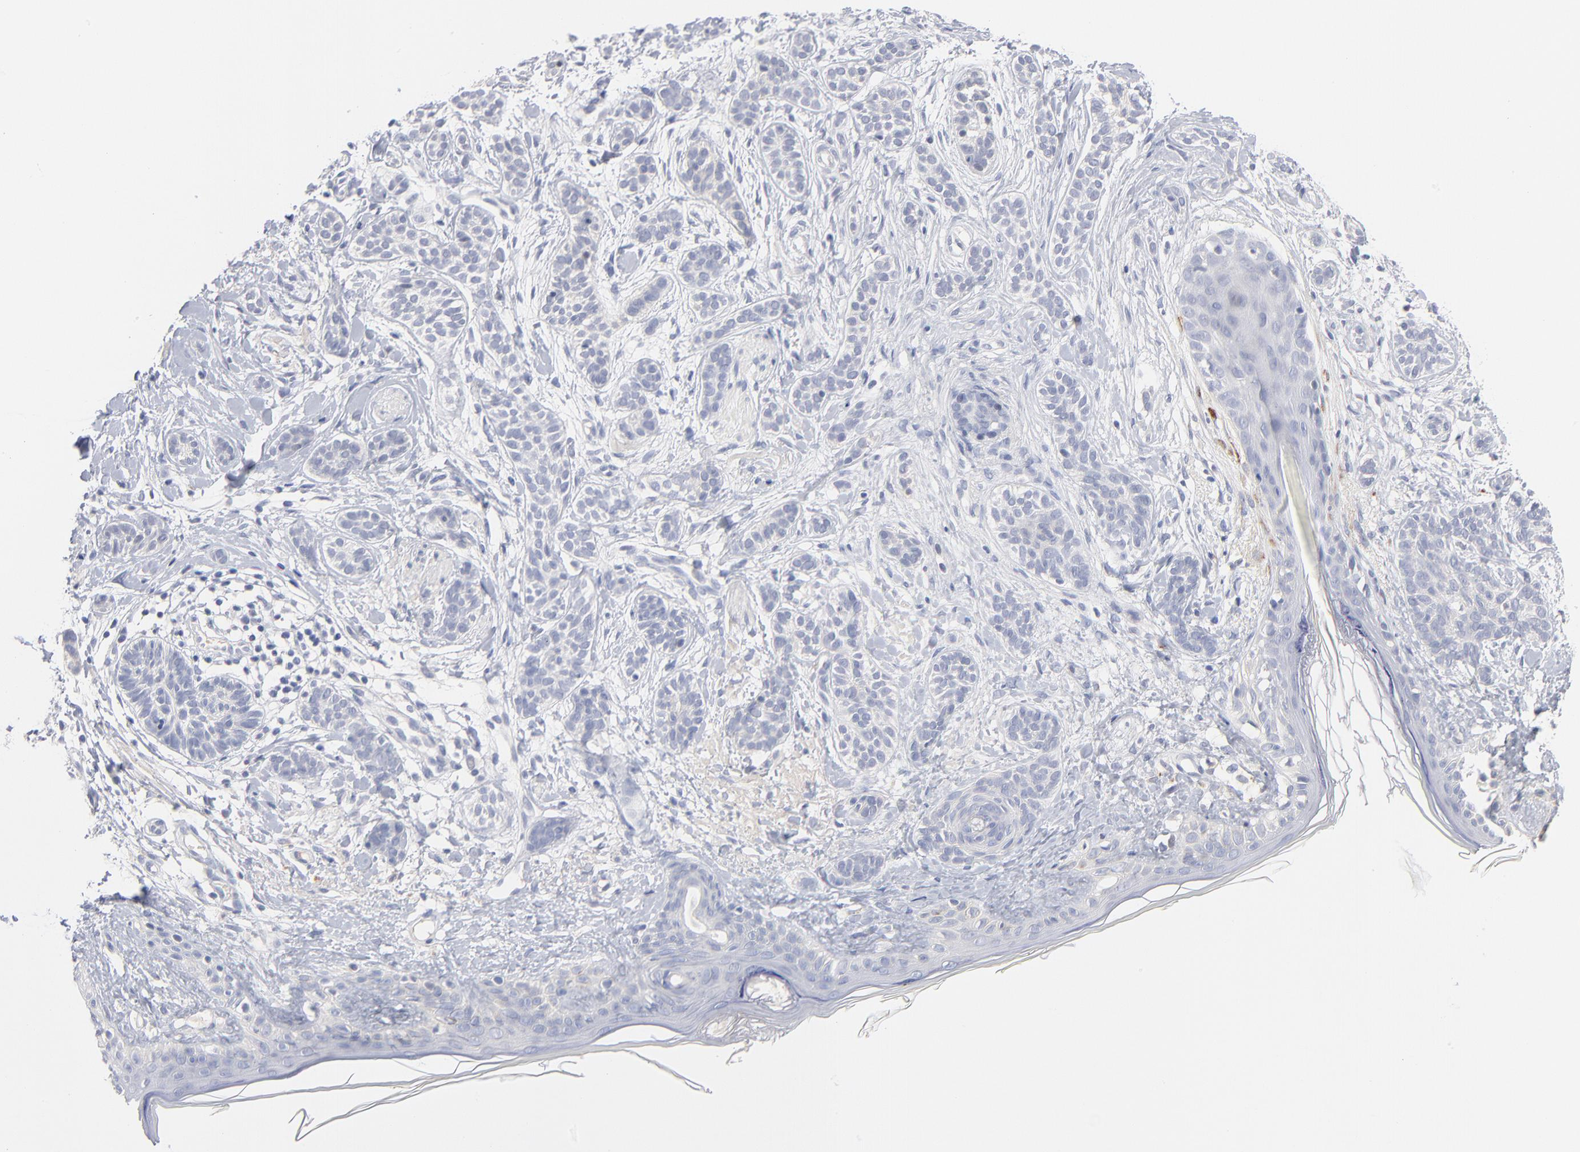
{"staining": {"intensity": "negative", "quantity": "none", "location": "none"}, "tissue": "skin cancer", "cell_type": "Tumor cells", "image_type": "cancer", "snomed": [{"axis": "morphology", "description": "Normal tissue, NOS"}, {"axis": "morphology", "description": "Basal cell carcinoma"}, {"axis": "topography", "description": "Skin"}], "caption": "Immunohistochemistry (IHC) of skin basal cell carcinoma demonstrates no expression in tumor cells. Brightfield microscopy of IHC stained with DAB (brown) and hematoxylin (blue), captured at high magnification.", "gene": "F12", "patient": {"sex": "male", "age": 63}}